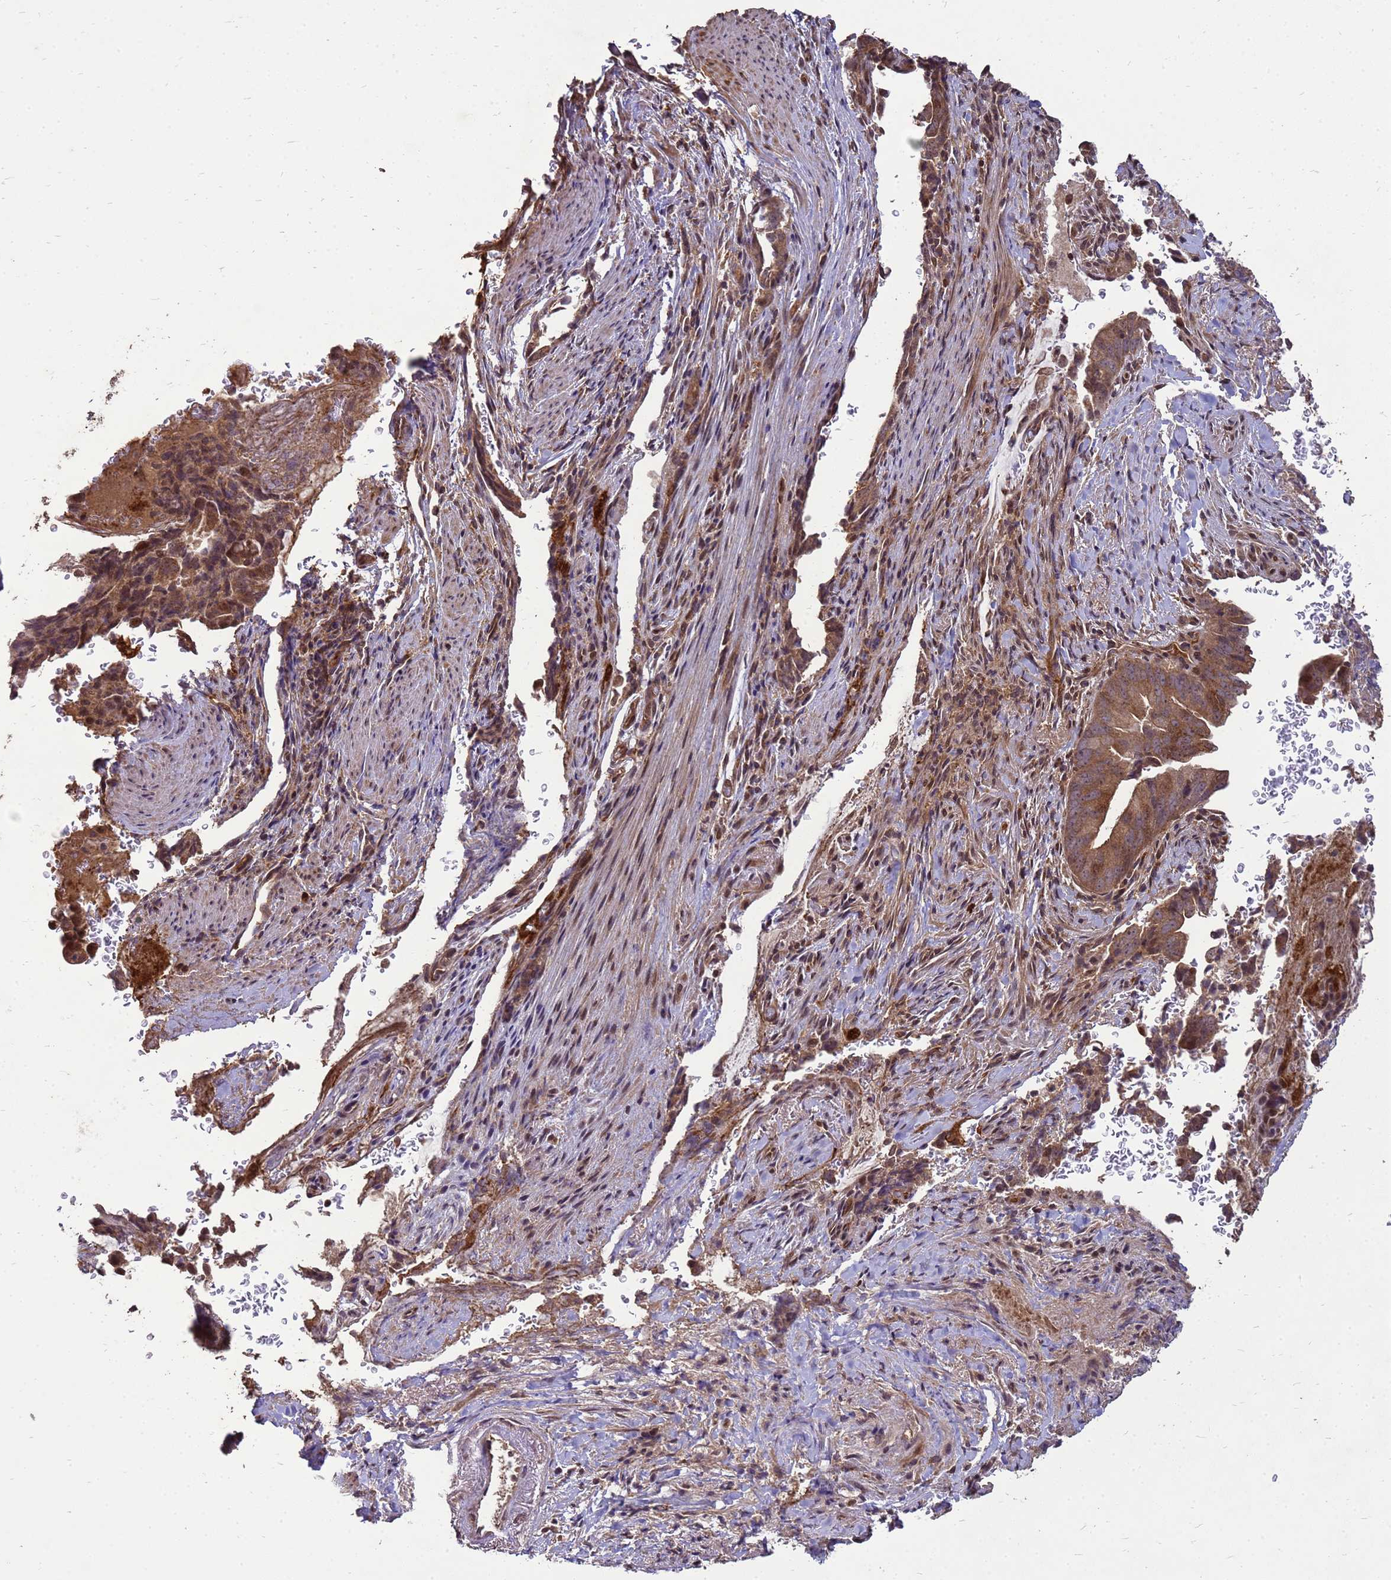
{"staining": {"intensity": "moderate", "quantity": ">75%", "location": "cytoplasmic/membranous,nuclear"}, "tissue": "pancreatic cancer", "cell_type": "Tumor cells", "image_type": "cancer", "snomed": [{"axis": "morphology", "description": "Adenocarcinoma, NOS"}, {"axis": "topography", "description": "Pancreas"}], "caption": "Immunohistochemistry (IHC) (DAB) staining of human pancreatic cancer (adenocarcinoma) shows moderate cytoplasmic/membranous and nuclear protein expression in approximately >75% of tumor cells.", "gene": "CRBN", "patient": {"sex": "female", "age": 63}}